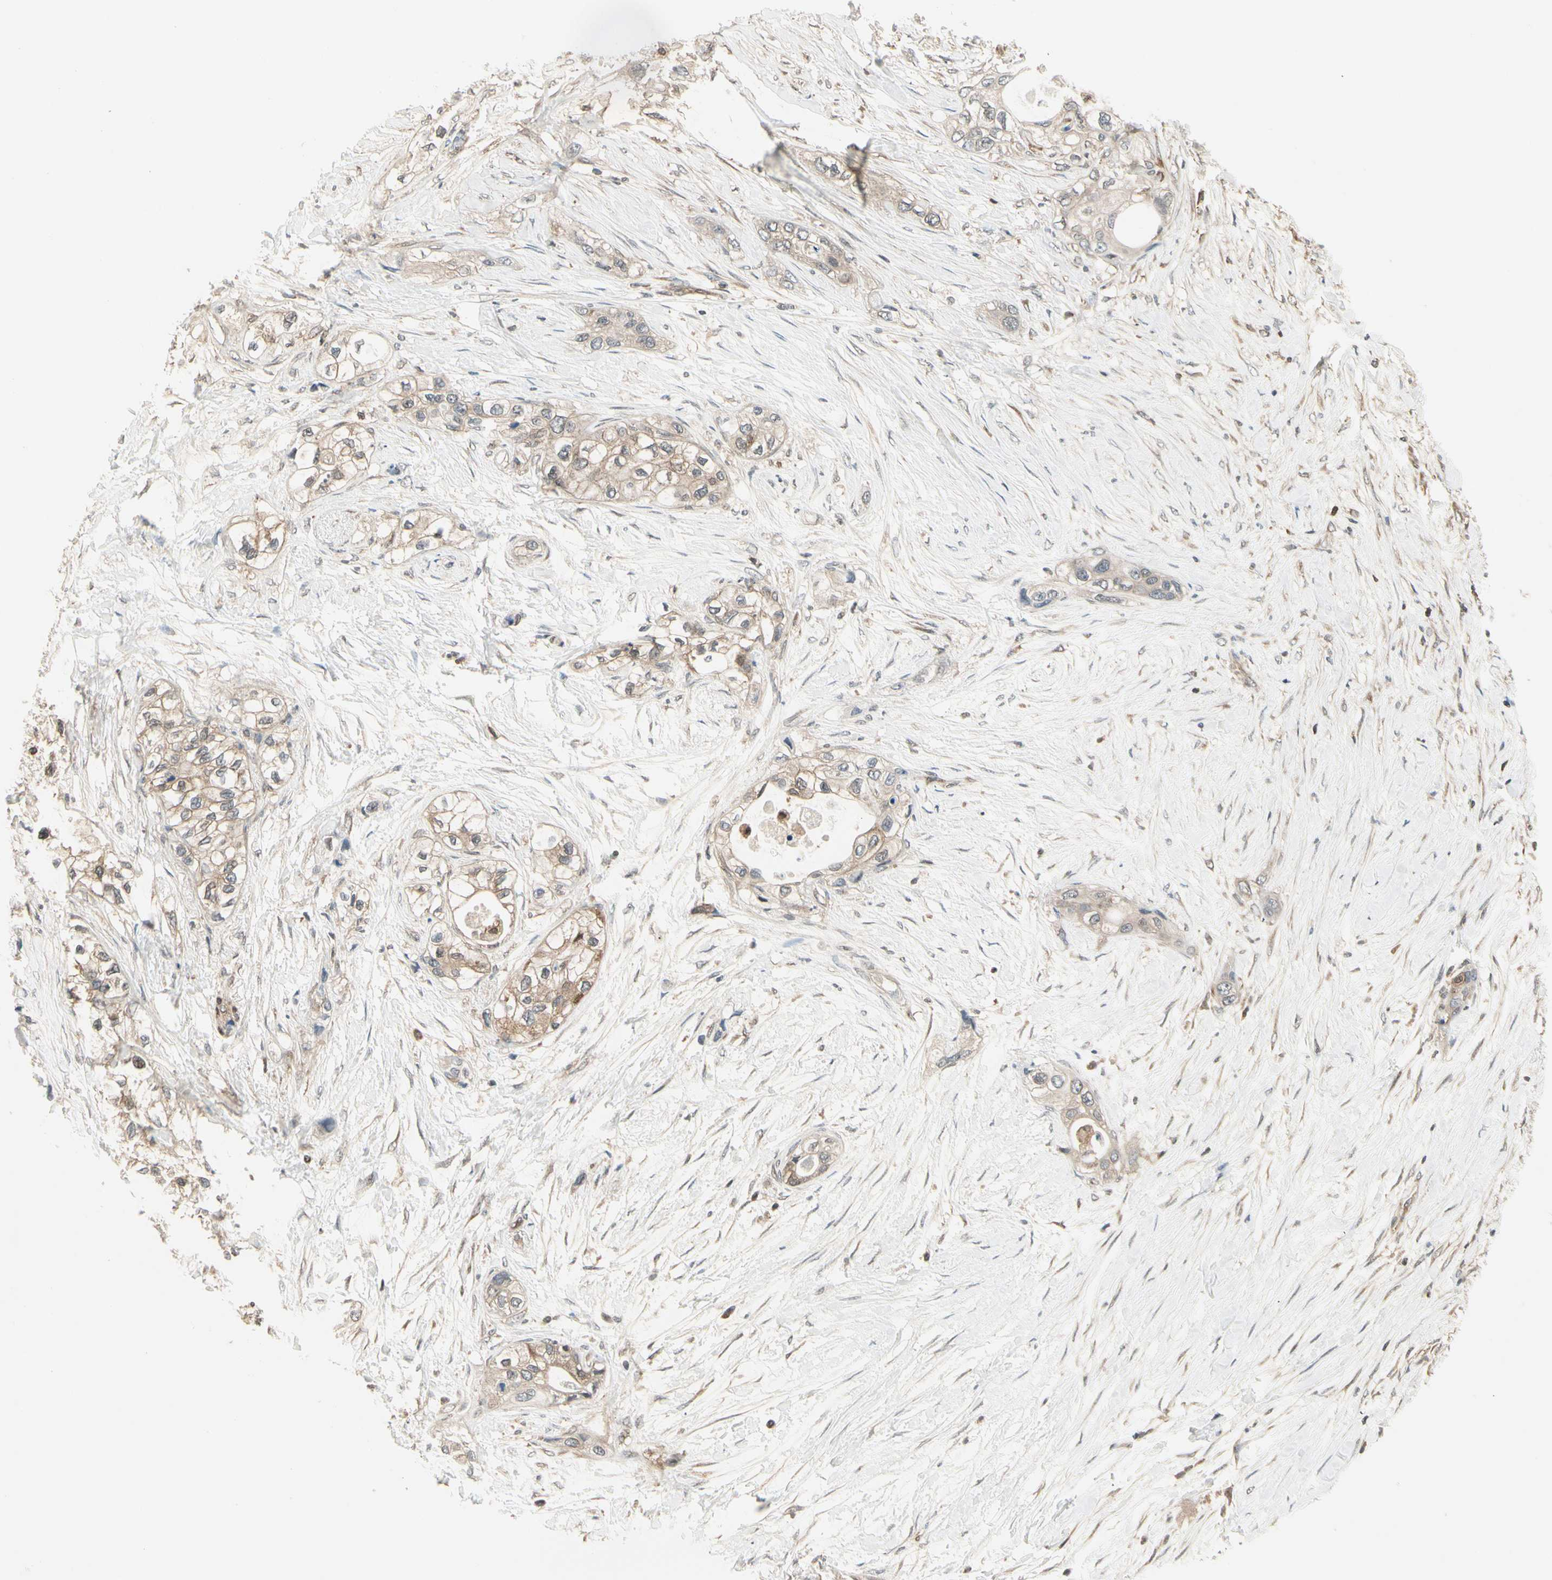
{"staining": {"intensity": "weak", "quantity": "25%-75%", "location": "cytoplasmic/membranous"}, "tissue": "pancreatic cancer", "cell_type": "Tumor cells", "image_type": "cancer", "snomed": [{"axis": "morphology", "description": "Adenocarcinoma, NOS"}, {"axis": "topography", "description": "Pancreas"}], "caption": "Immunohistochemistry (DAB) staining of human pancreatic cancer exhibits weak cytoplasmic/membranous protein staining in about 25%-75% of tumor cells.", "gene": "OXSR1", "patient": {"sex": "female", "age": 70}}